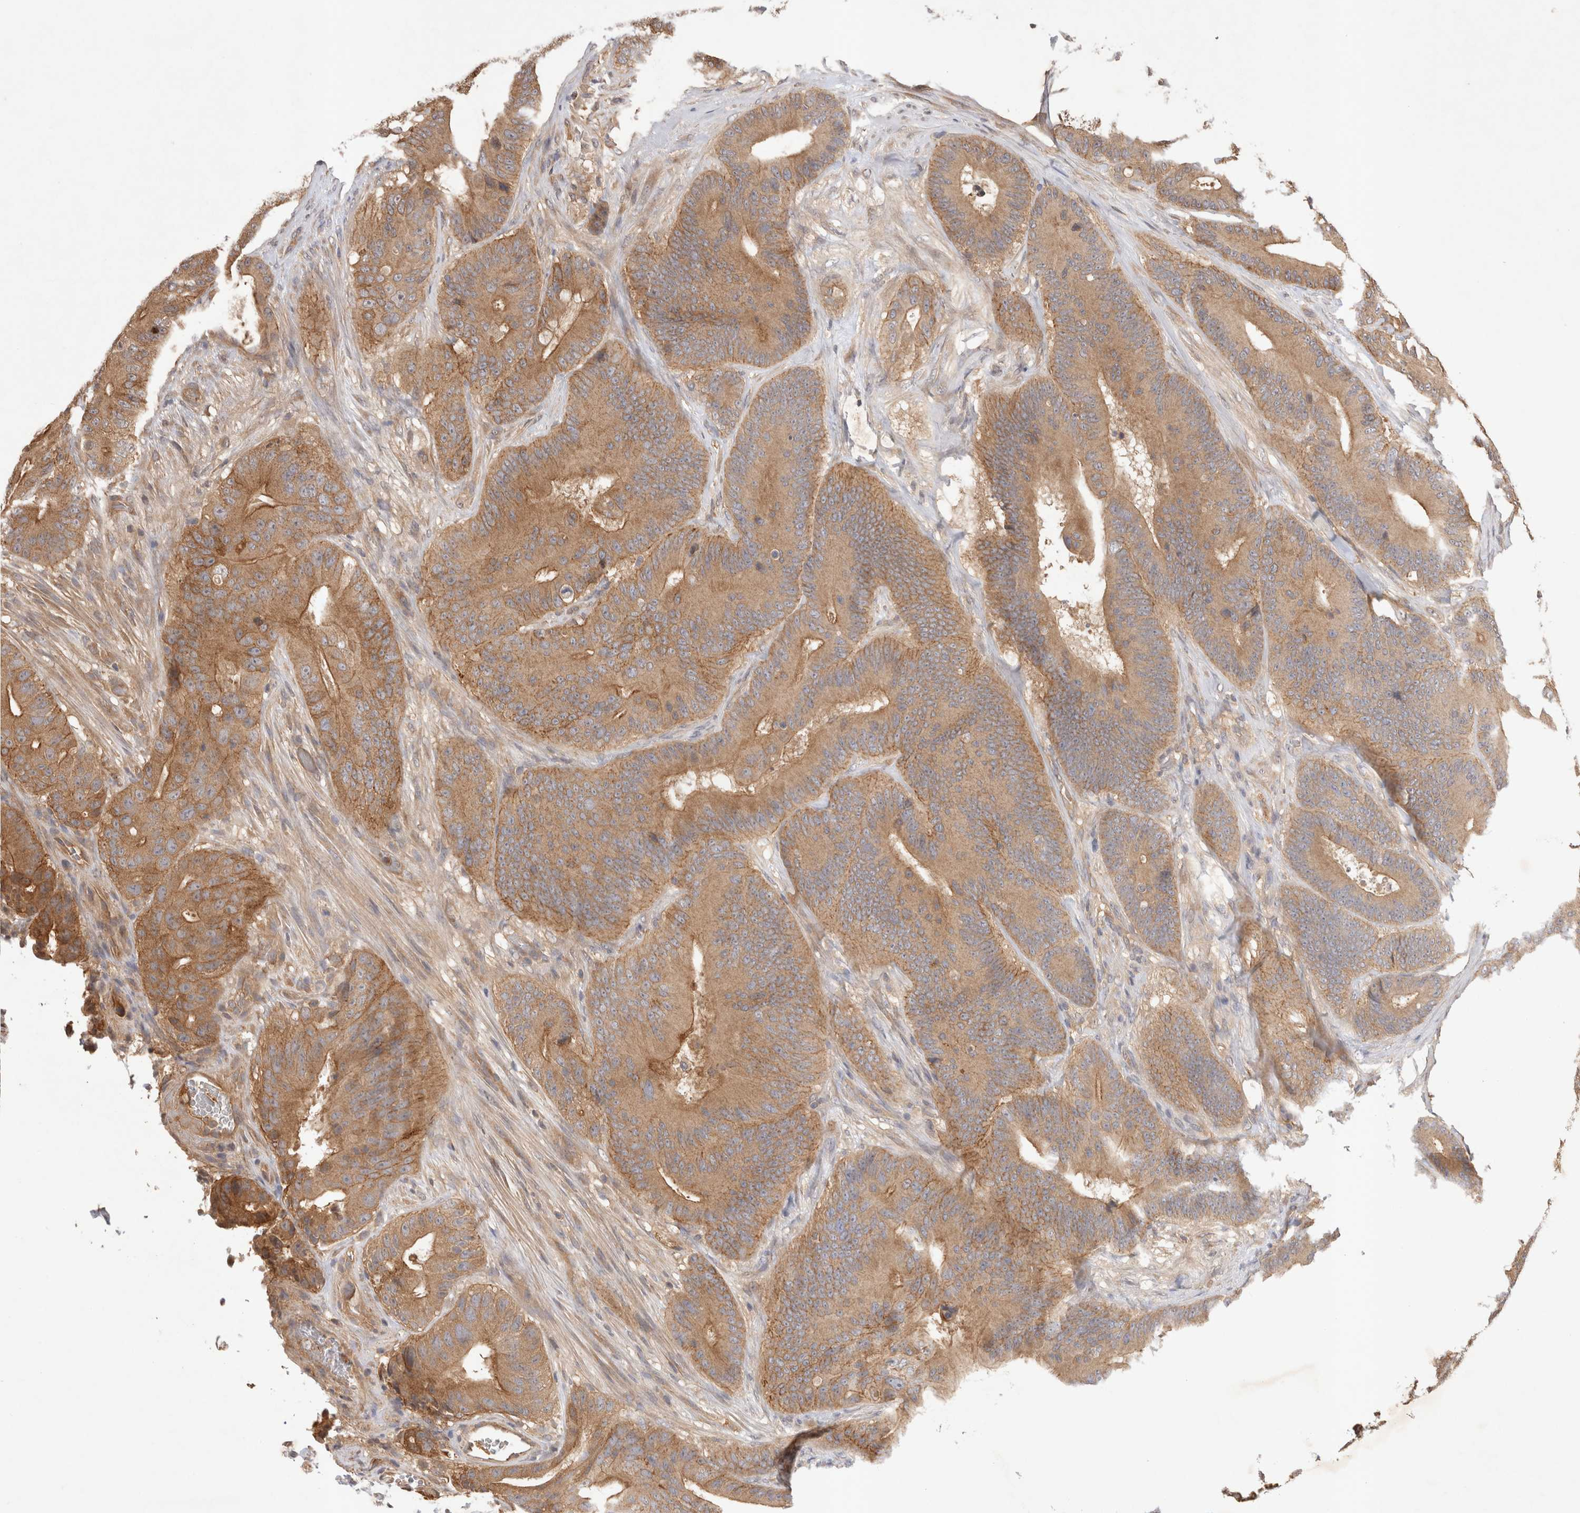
{"staining": {"intensity": "moderate", "quantity": ">75%", "location": "cytoplasmic/membranous"}, "tissue": "colorectal cancer", "cell_type": "Tumor cells", "image_type": "cancer", "snomed": [{"axis": "morphology", "description": "Adenocarcinoma, NOS"}, {"axis": "topography", "description": "Colon"}], "caption": "Human adenocarcinoma (colorectal) stained for a protein (brown) exhibits moderate cytoplasmic/membranous positive expression in approximately >75% of tumor cells.", "gene": "YES1", "patient": {"sex": "male", "age": 83}}